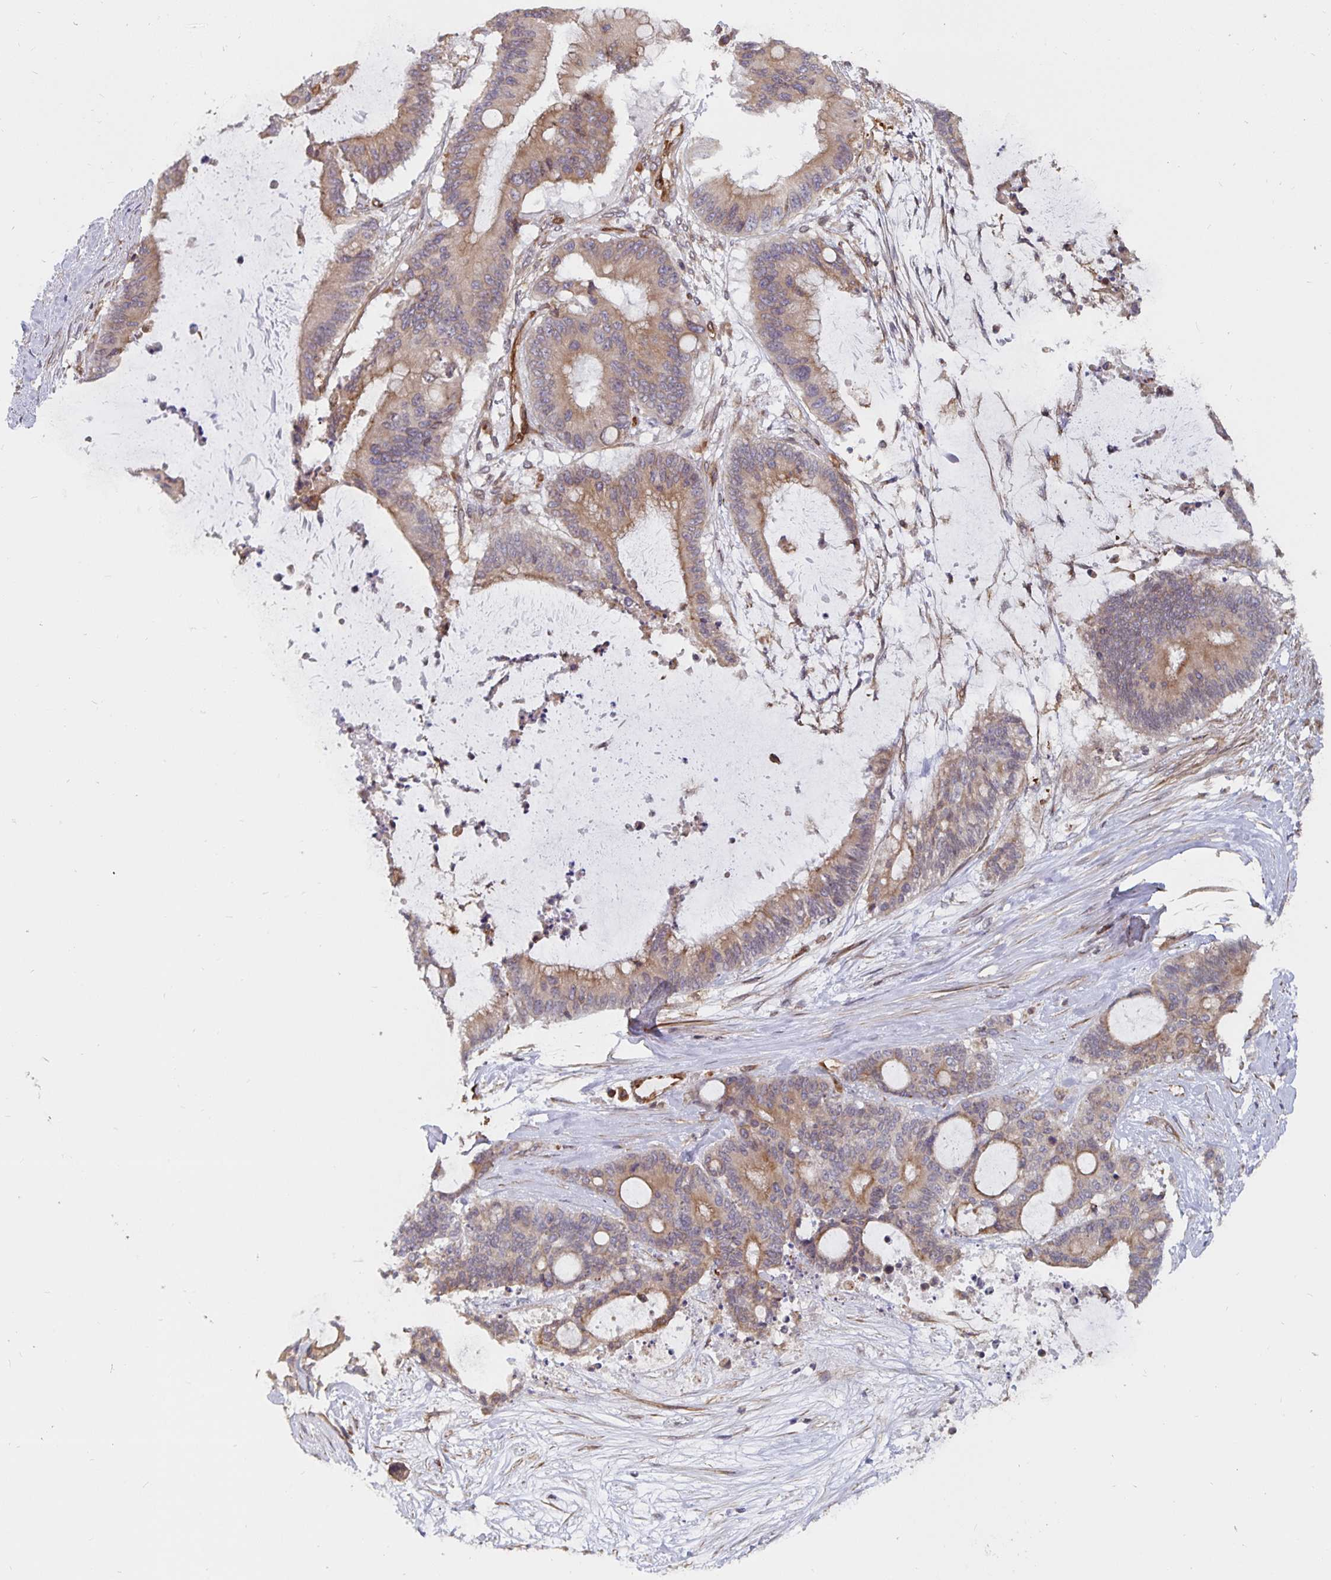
{"staining": {"intensity": "moderate", "quantity": ">75%", "location": "cytoplasmic/membranous"}, "tissue": "liver cancer", "cell_type": "Tumor cells", "image_type": "cancer", "snomed": [{"axis": "morphology", "description": "Normal tissue, NOS"}, {"axis": "morphology", "description": "Cholangiocarcinoma"}, {"axis": "topography", "description": "Liver"}, {"axis": "topography", "description": "Peripheral nerve tissue"}], "caption": "Brown immunohistochemical staining in liver cancer (cholangiocarcinoma) exhibits moderate cytoplasmic/membranous staining in about >75% of tumor cells.", "gene": "BCAP29", "patient": {"sex": "female", "age": 73}}